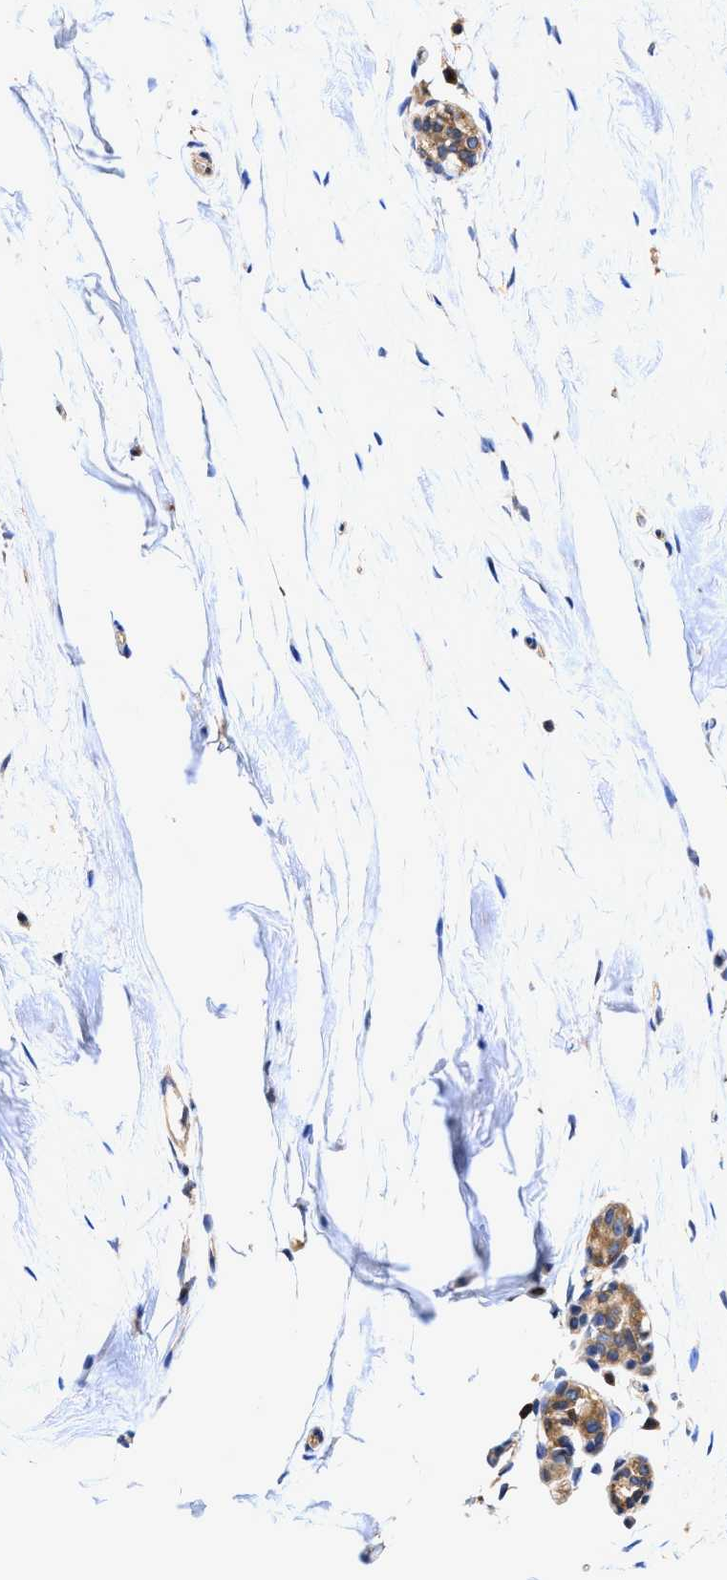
{"staining": {"intensity": "negative", "quantity": "none", "location": "none"}, "tissue": "breast", "cell_type": "Adipocytes", "image_type": "normal", "snomed": [{"axis": "morphology", "description": "Normal tissue, NOS"}, {"axis": "topography", "description": "Breast"}], "caption": "The micrograph exhibits no significant positivity in adipocytes of breast.", "gene": "EFNA4", "patient": {"sex": "female", "age": 62}}